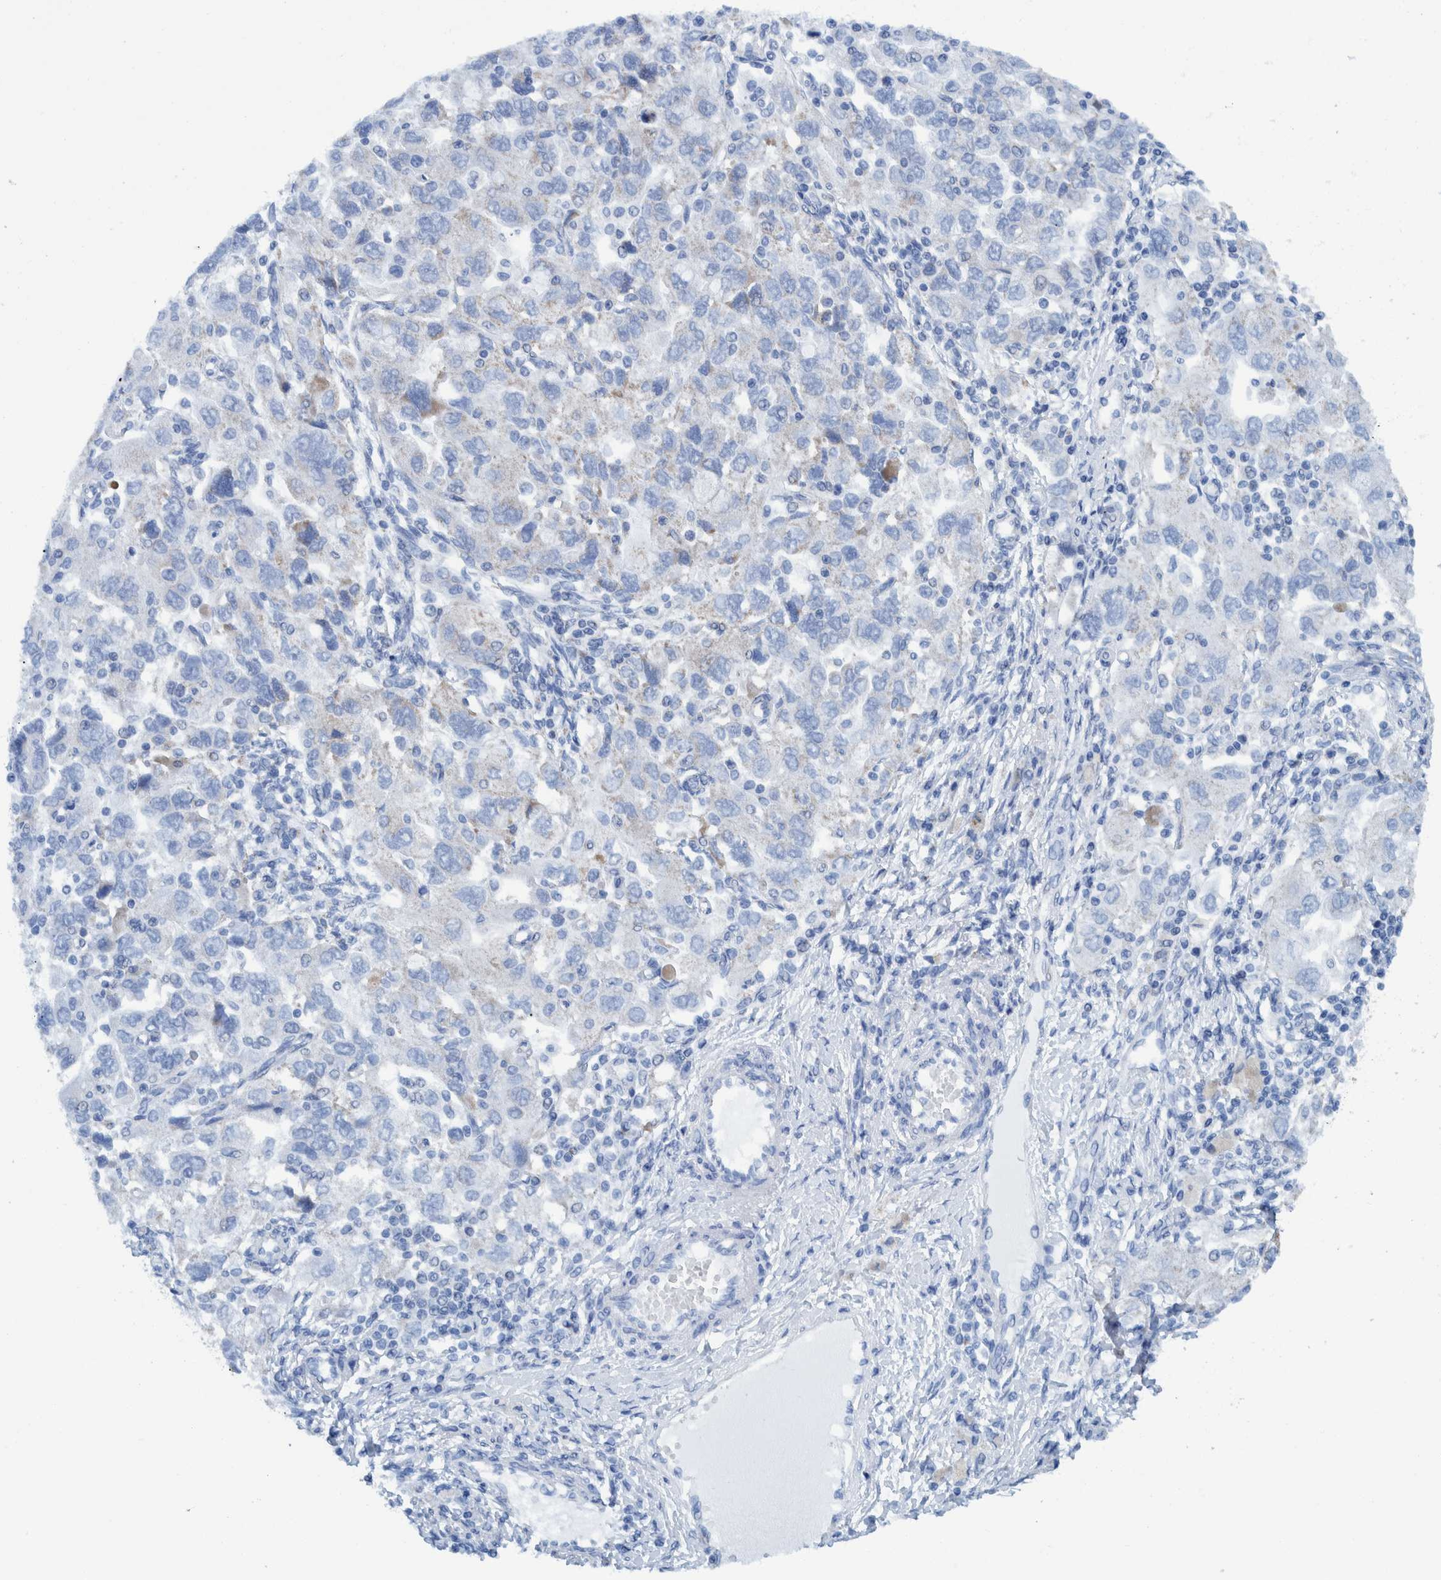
{"staining": {"intensity": "negative", "quantity": "none", "location": "none"}, "tissue": "ovarian cancer", "cell_type": "Tumor cells", "image_type": "cancer", "snomed": [{"axis": "morphology", "description": "Carcinoma, NOS"}, {"axis": "morphology", "description": "Cystadenocarcinoma, serous, NOS"}, {"axis": "topography", "description": "Ovary"}], "caption": "The IHC photomicrograph has no significant expression in tumor cells of ovarian serous cystadenocarcinoma tissue.", "gene": "BZW2", "patient": {"sex": "female", "age": 69}}